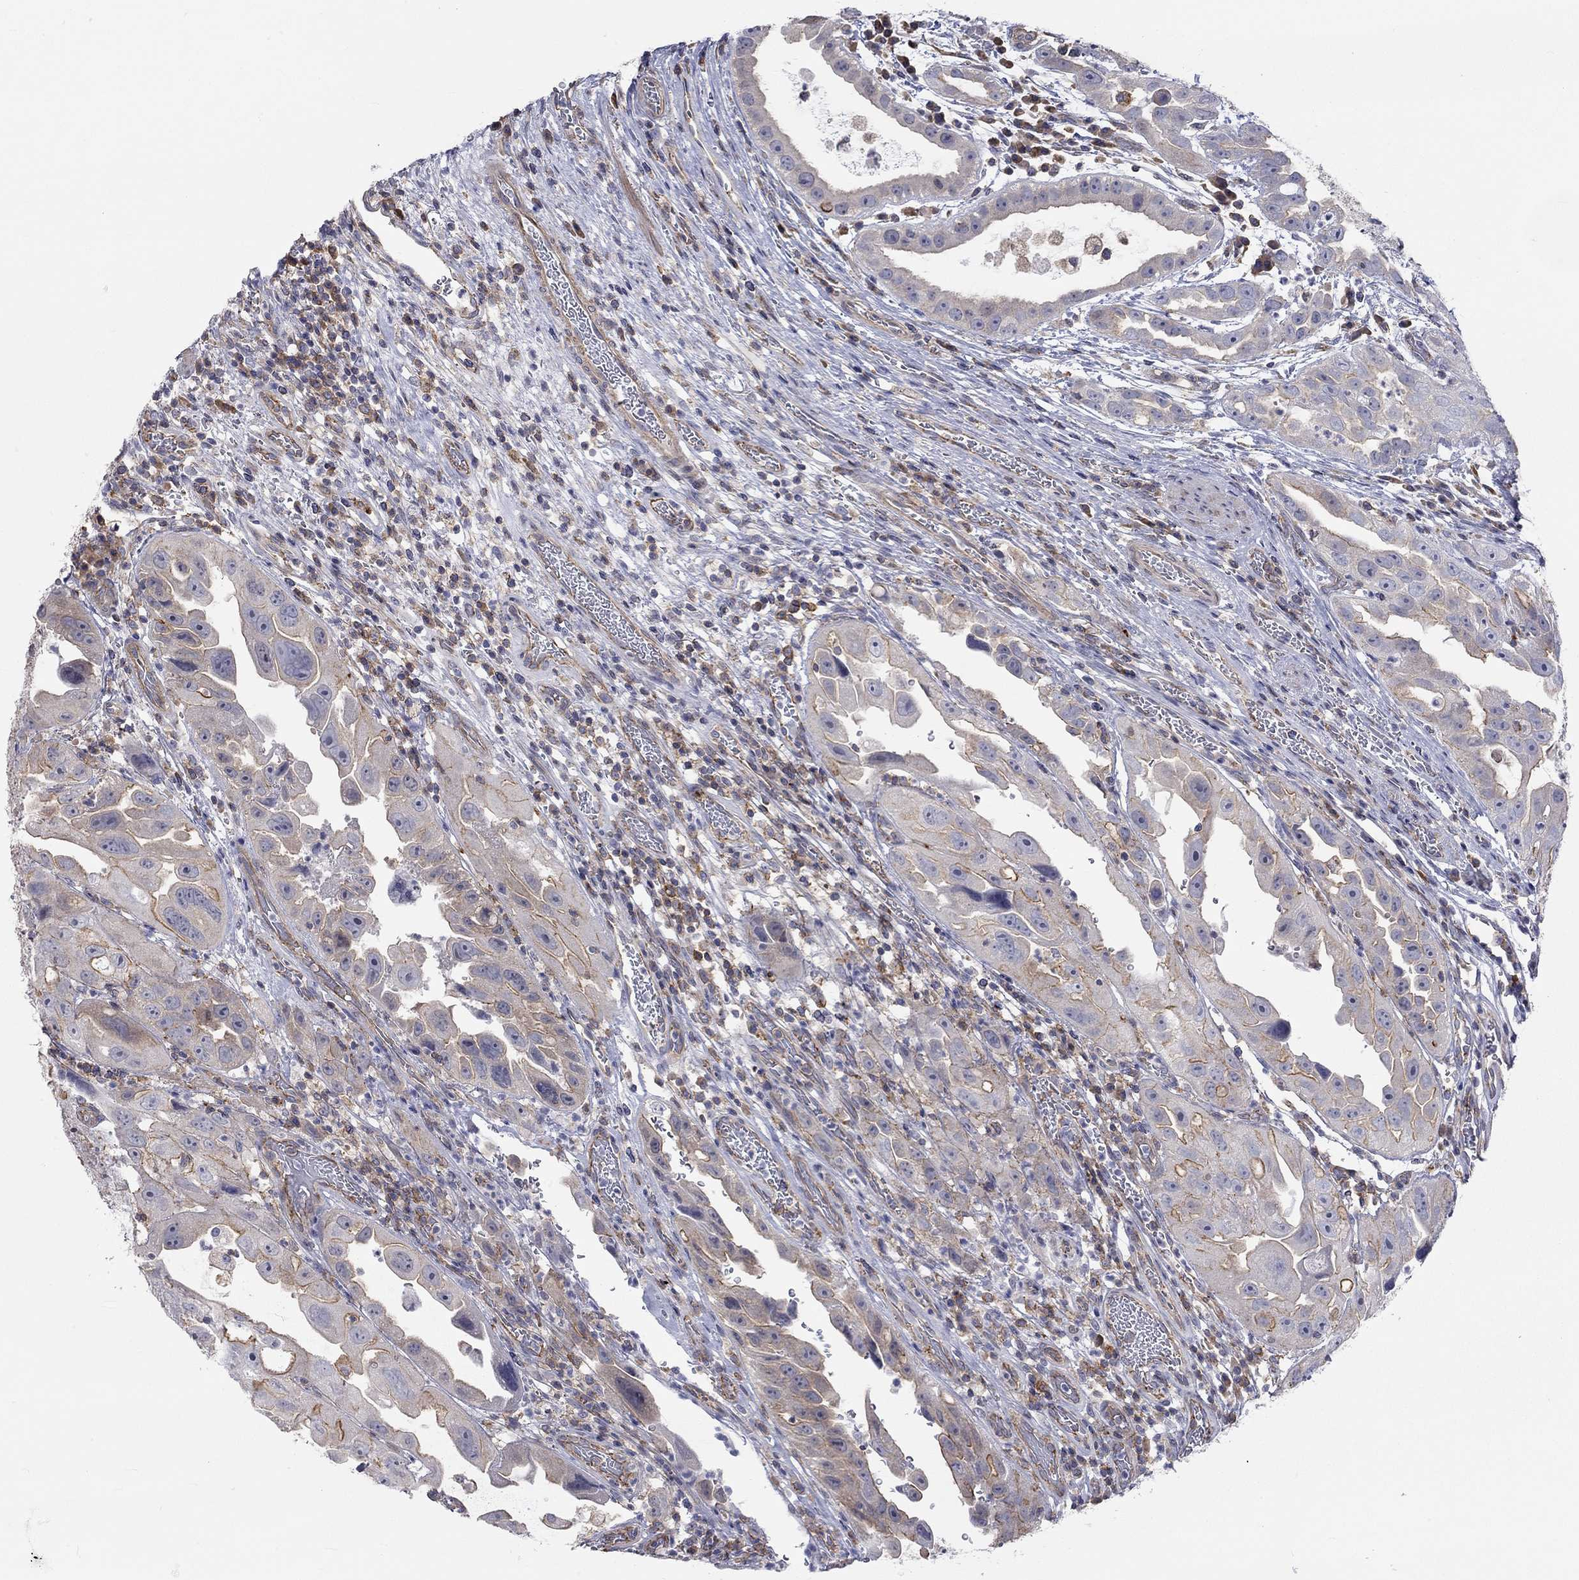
{"staining": {"intensity": "moderate", "quantity": "<25%", "location": "cytoplasmic/membranous"}, "tissue": "urothelial cancer", "cell_type": "Tumor cells", "image_type": "cancer", "snomed": [{"axis": "morphology", "description": "Urothelial carcinoma, High grade"}, {"axis": "topography", "description": "Urinary bladder"}], "caption": "Urothelial cancer was stained to show a protein in brown. There is low levels of moderate cytoplasmic/membranous expression in about <25% of tumor cells.", "gene": "PCDHGA10", "patient": {"sex": "female", "age": 41}}